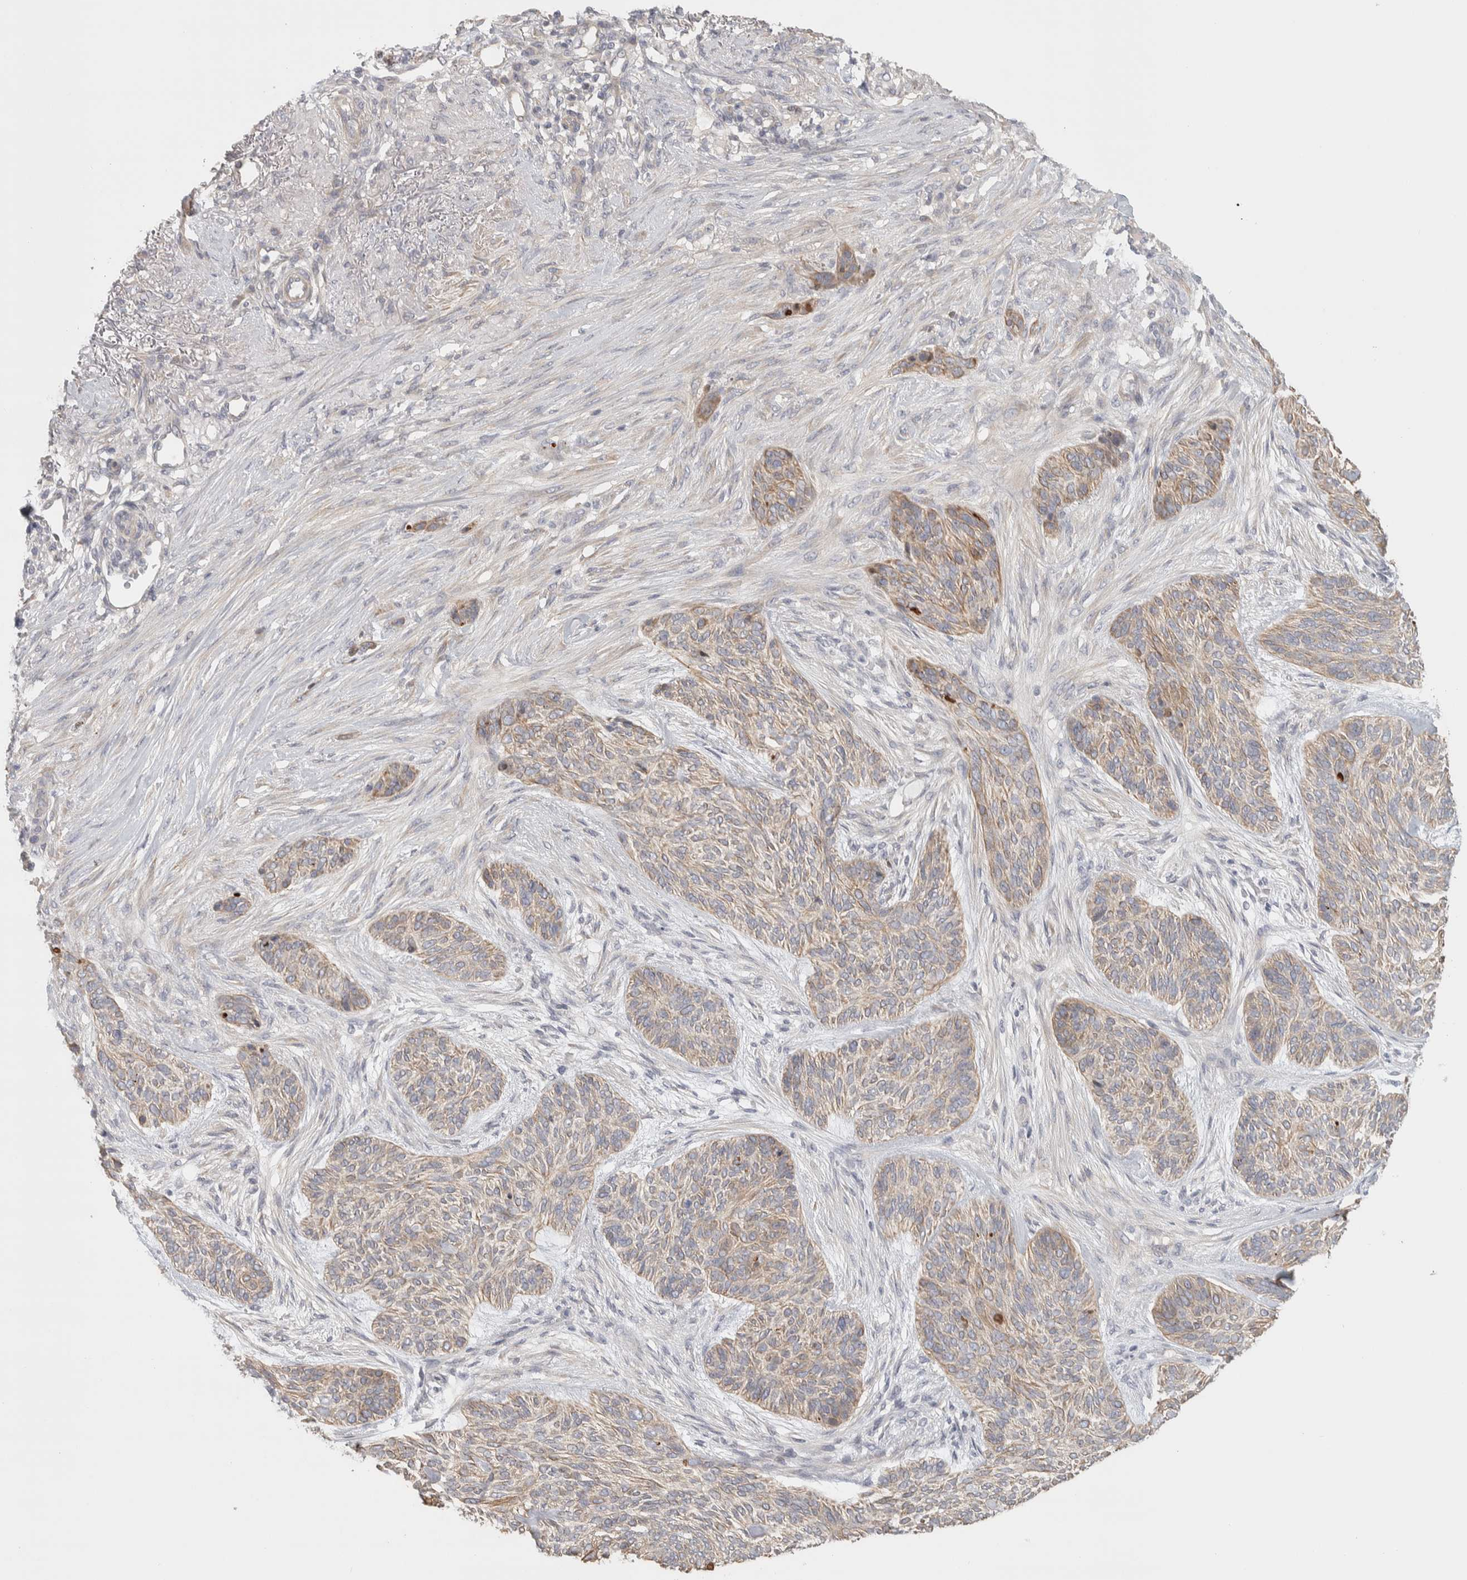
{"staining": {"intensity": "weak", "quantity": ">75%", "location": "cytoplasmic/membranous"}, "tissue": "skin cancer", "cell_type": "Tumor cells", "image_type": "cancer", "snomed": [{"axis": "morphology", "description": "Basal cell carcinoma"}, {"axis": "topography", "description": "Skin"}], "caption": "Protein expression analysis of skin cancer (basal cell carcinoma) reveals weak cytoplasmic/membranous expression in about >75% of tumor cells.", "gene": "DCXR", "patient": {"sex": "male", "age": 55}}